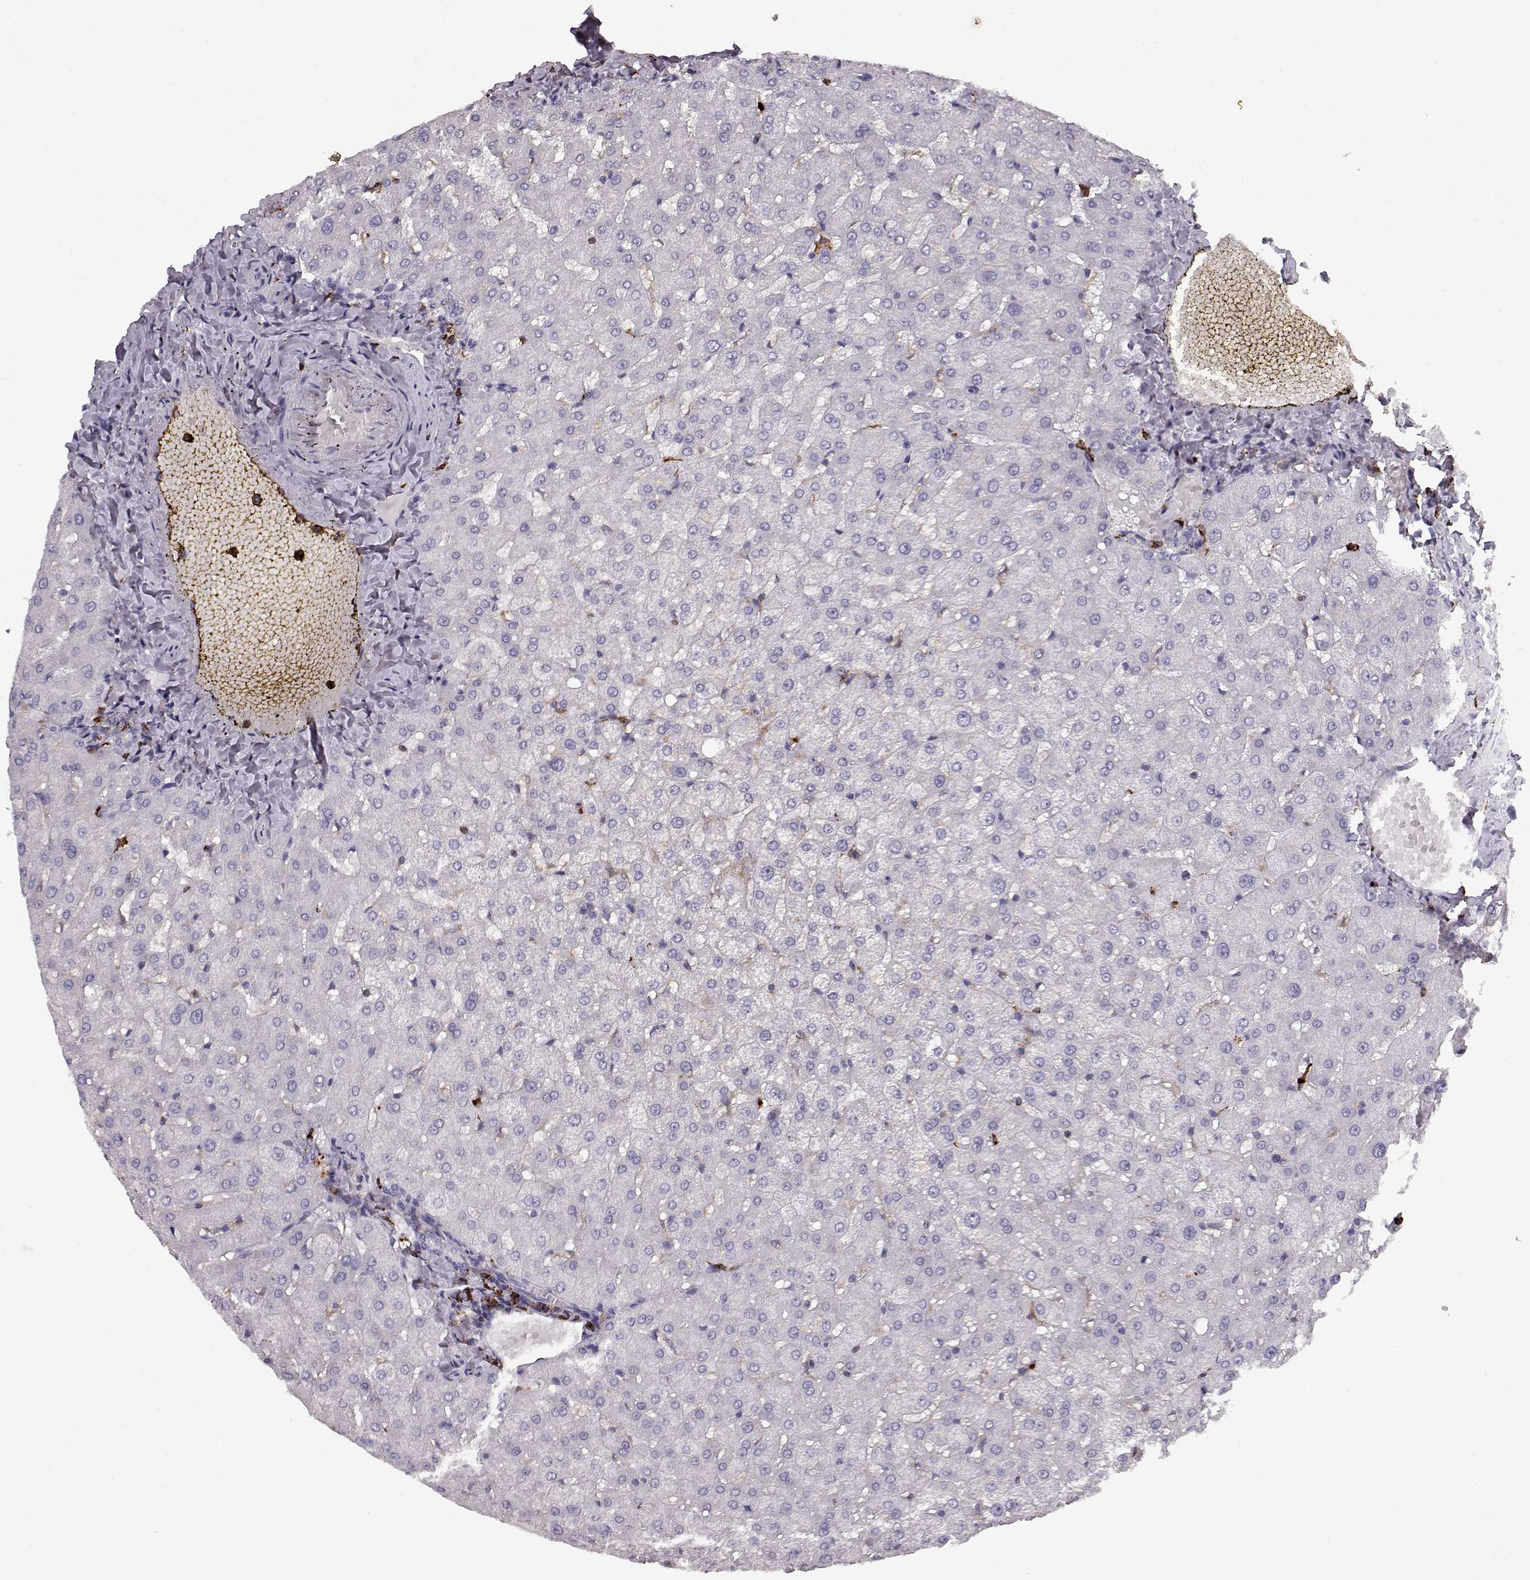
{"staining": {"intensity": "negative", "quantity": "none", "location": "none"}, "tissue": "liver", "cell_type": "Cholangiocytes", "image_type": "normal", "snomed": [{"axis": "morphology", "description": "Normal tissue, NOS"}, {"axis": "topography", "description": "Liver"}], "caption": "This is an immunohistochemistry (IHC) micrograph of benign liver. There is no staining in cholangiocytes.", "gene": "CCNF", "patient": {"sex": "female", "age": 50}}